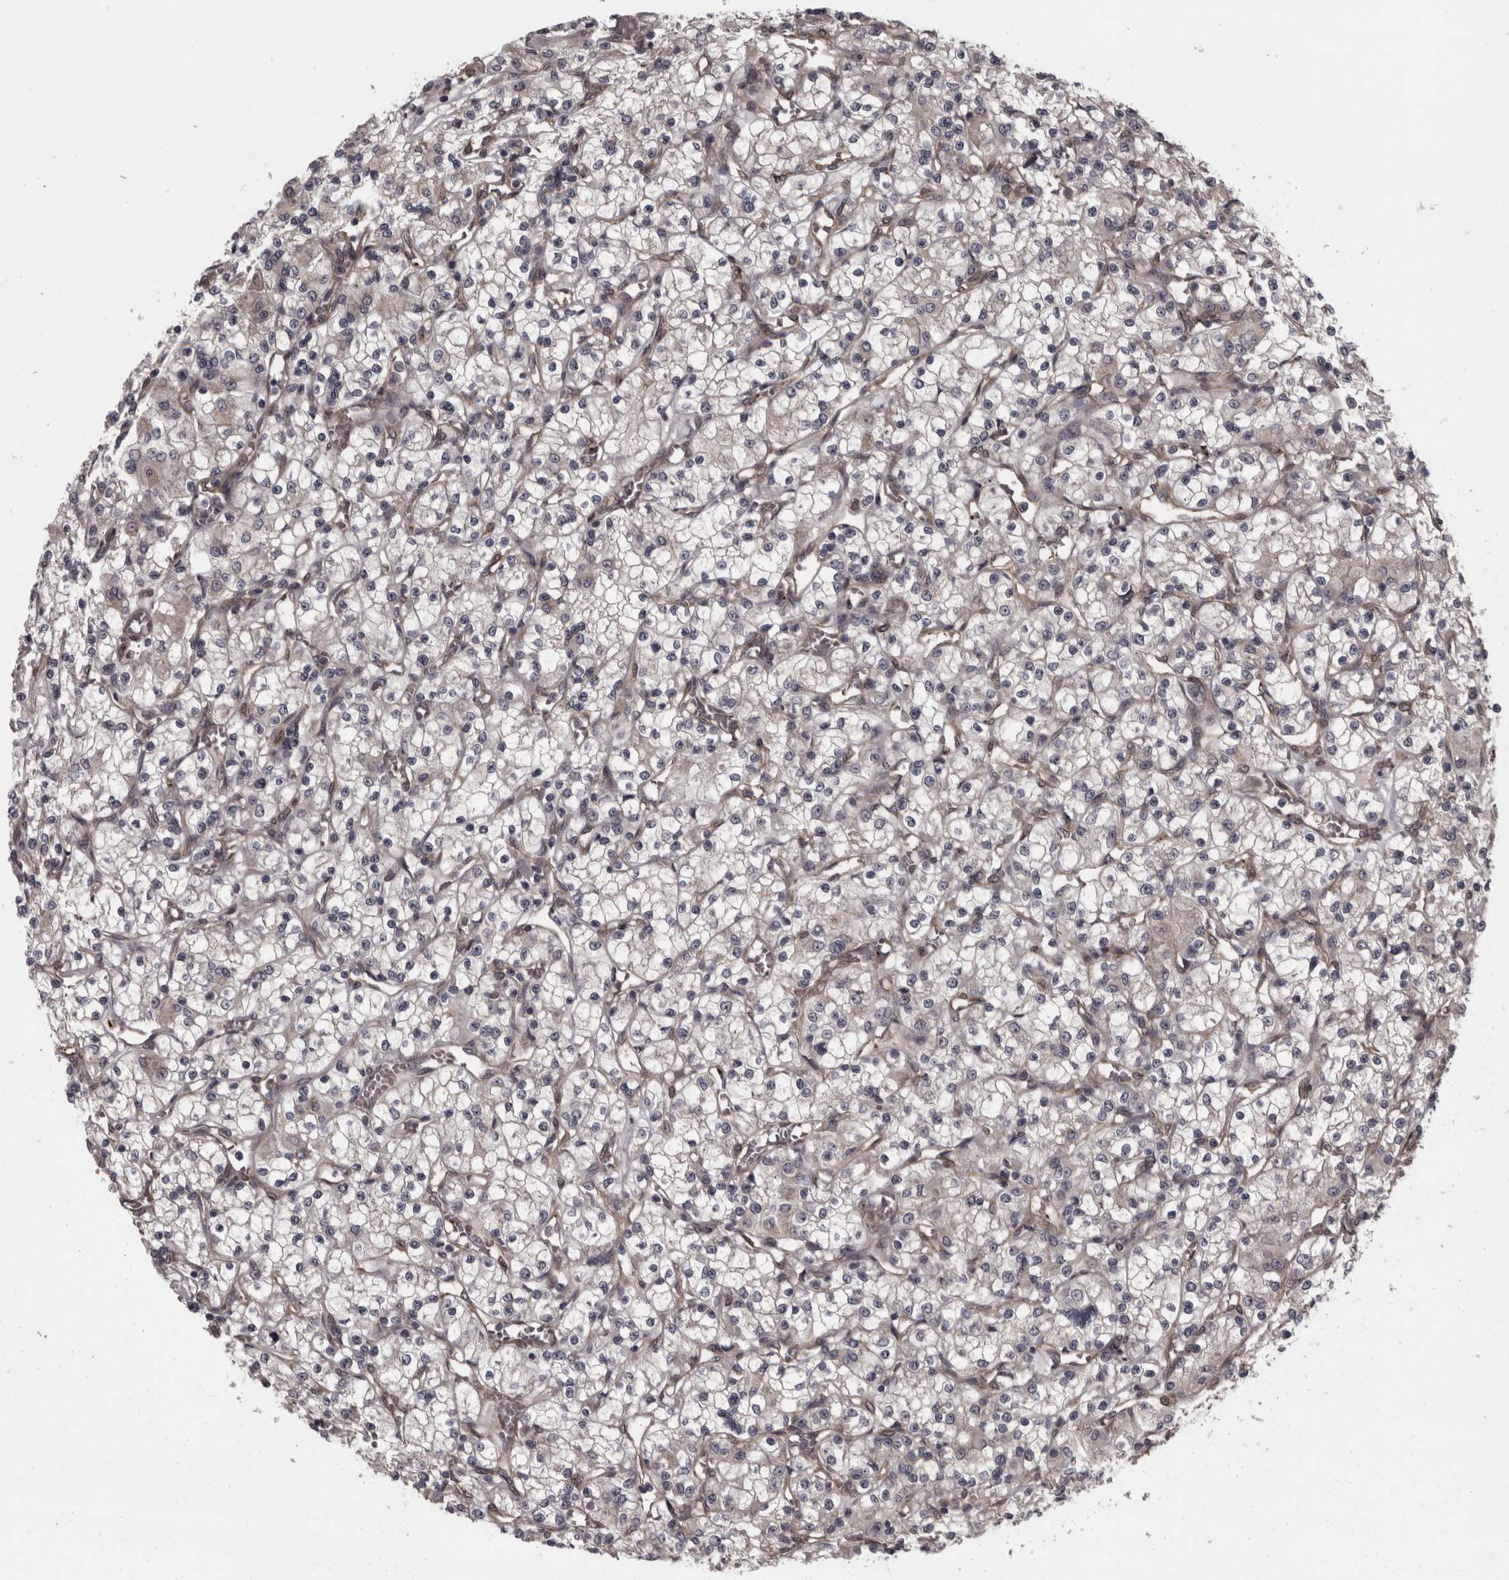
{"staining": {"intensity": "weak", "quantity": ">75%", "location": "cytoplasmic/membranous"}, "tissue": "renal cancer", "cell_type": "Tumor cells", "image_type": "cancer", "snomed": [{"axis": "morphology", "description": "Adenocarcinoma, NOS"}, {"axis": "topography", "description": "Kidney"}], "caption": "Brown immunohistochemical staining in adenocarcinoma (renal) shows weak cytoplasmic/membranous positivity in approximately >75% of tumor cells.", "gene": "RSU1", "patient": {"sex": "female", "age": 59}}